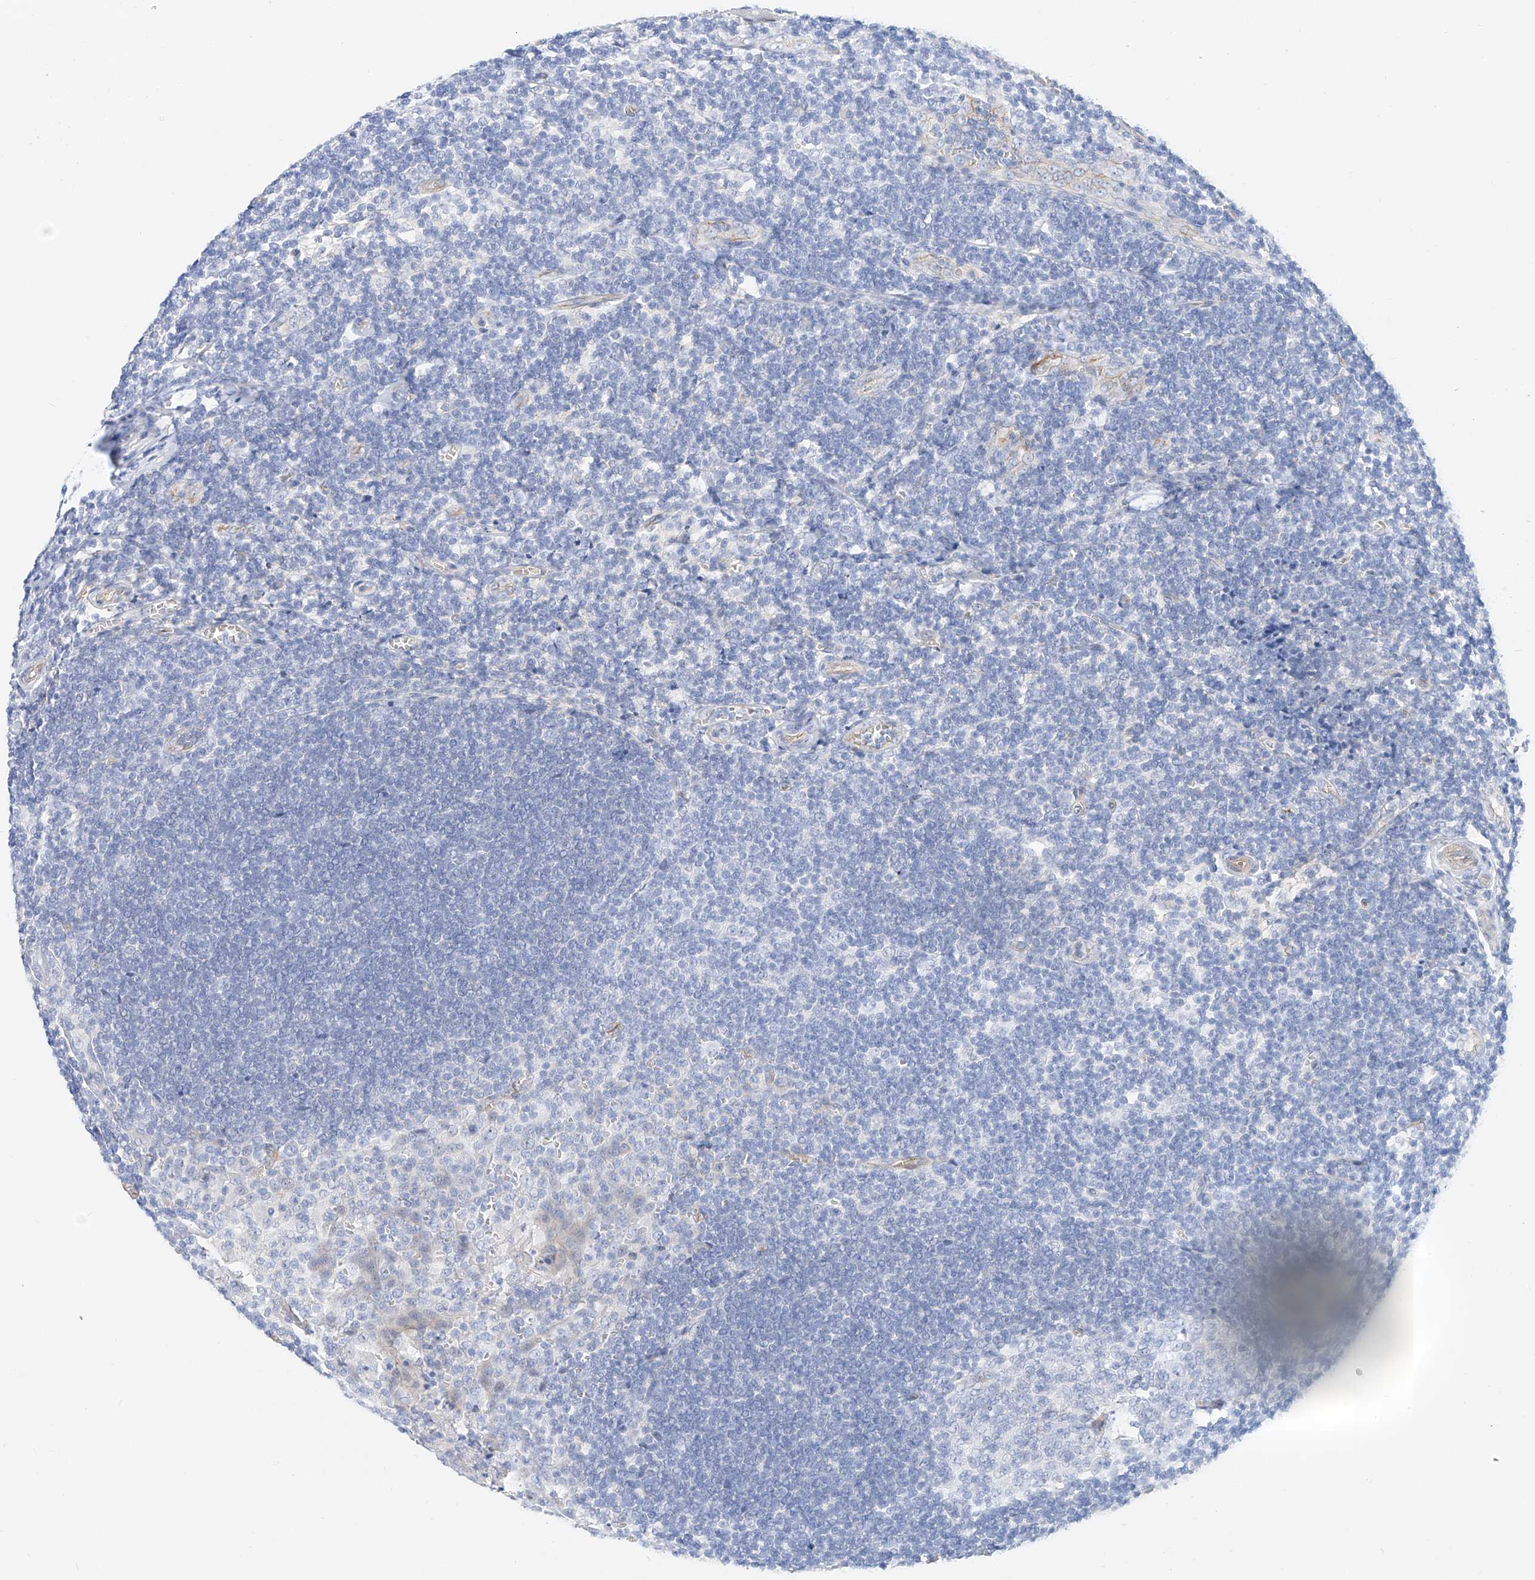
{"staining": {"intensity": "negative", "quantity": "none", "location": "none"}, "tissue": "tonsil", "cell_type": "Germinal center cells", "image_type": "normal", "snomed": [{"axis": "morphology", "description": "Normal tissue, NOS"}, {"axis": "topography", "description": "Tonsil"}], "caption": "High magnification brightfield microscopy of benign tonsil stained with DAB (brown) and counterstained with hematoxylin (blue): germinal center cells show no significant expression.", "gene": "SBSPON", "patient": {"sex": "male", "age": 27}}